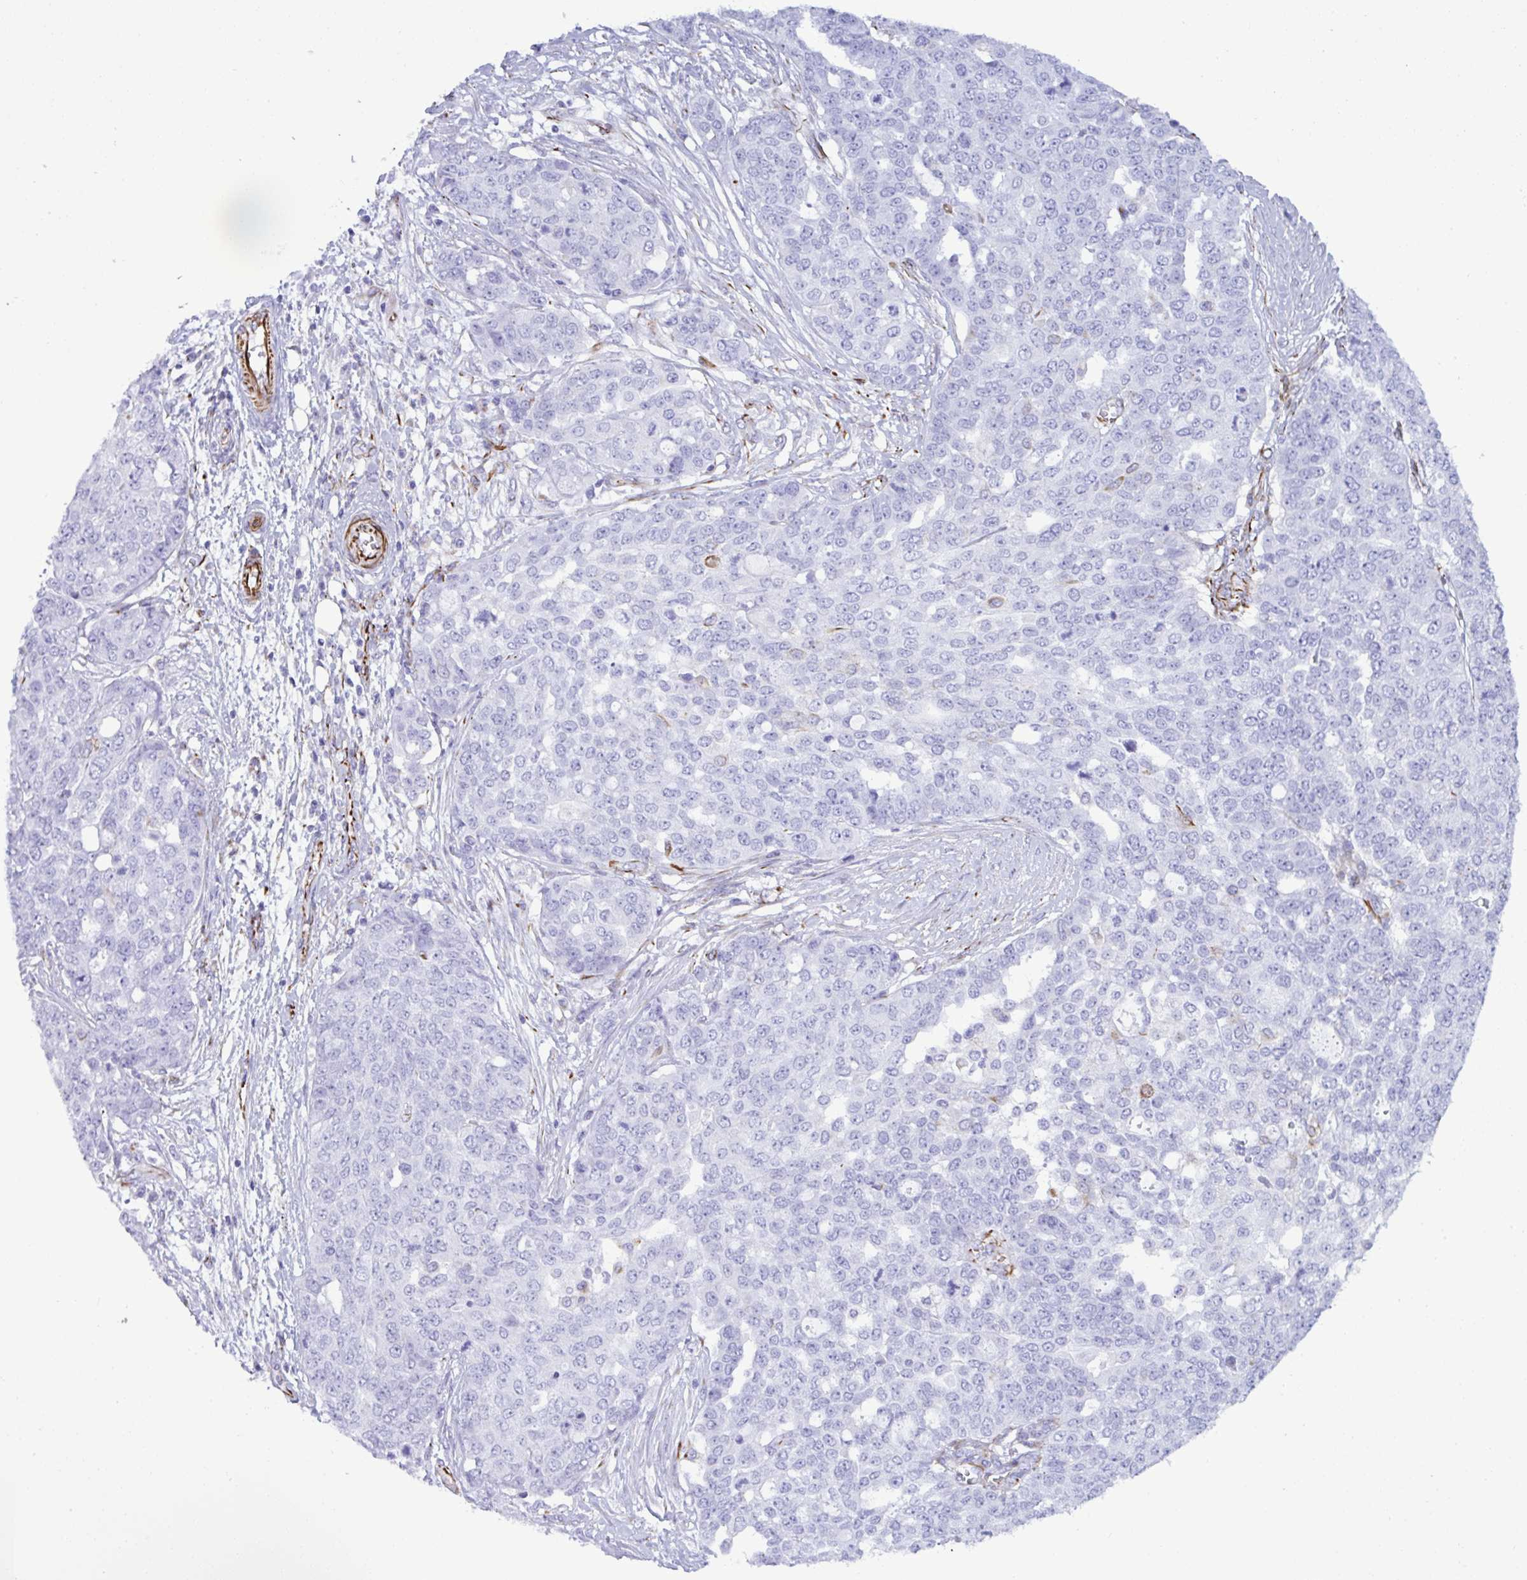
{"staining": {"intensity": "negative", "quantity": "none", "location": "none"}, "tissue": "ovarian cancer", "cell_type": "Tumor cells", "image_type": "cancer", "snomed": [{"axis": "morphology", "description": "Cystadenocarcinoma, serous, NOS"}, {"axis": "topography", "description": "Soft tissue"}, {"axis": "topography", "description": "Ovary"}], "caption": "IHC of human ovarian cancer (serous cystadenocarcinoma) shows no positivity in tumor cells.", "gene": "SMAD5", "patient": {"sex": "female", "age": 57}}